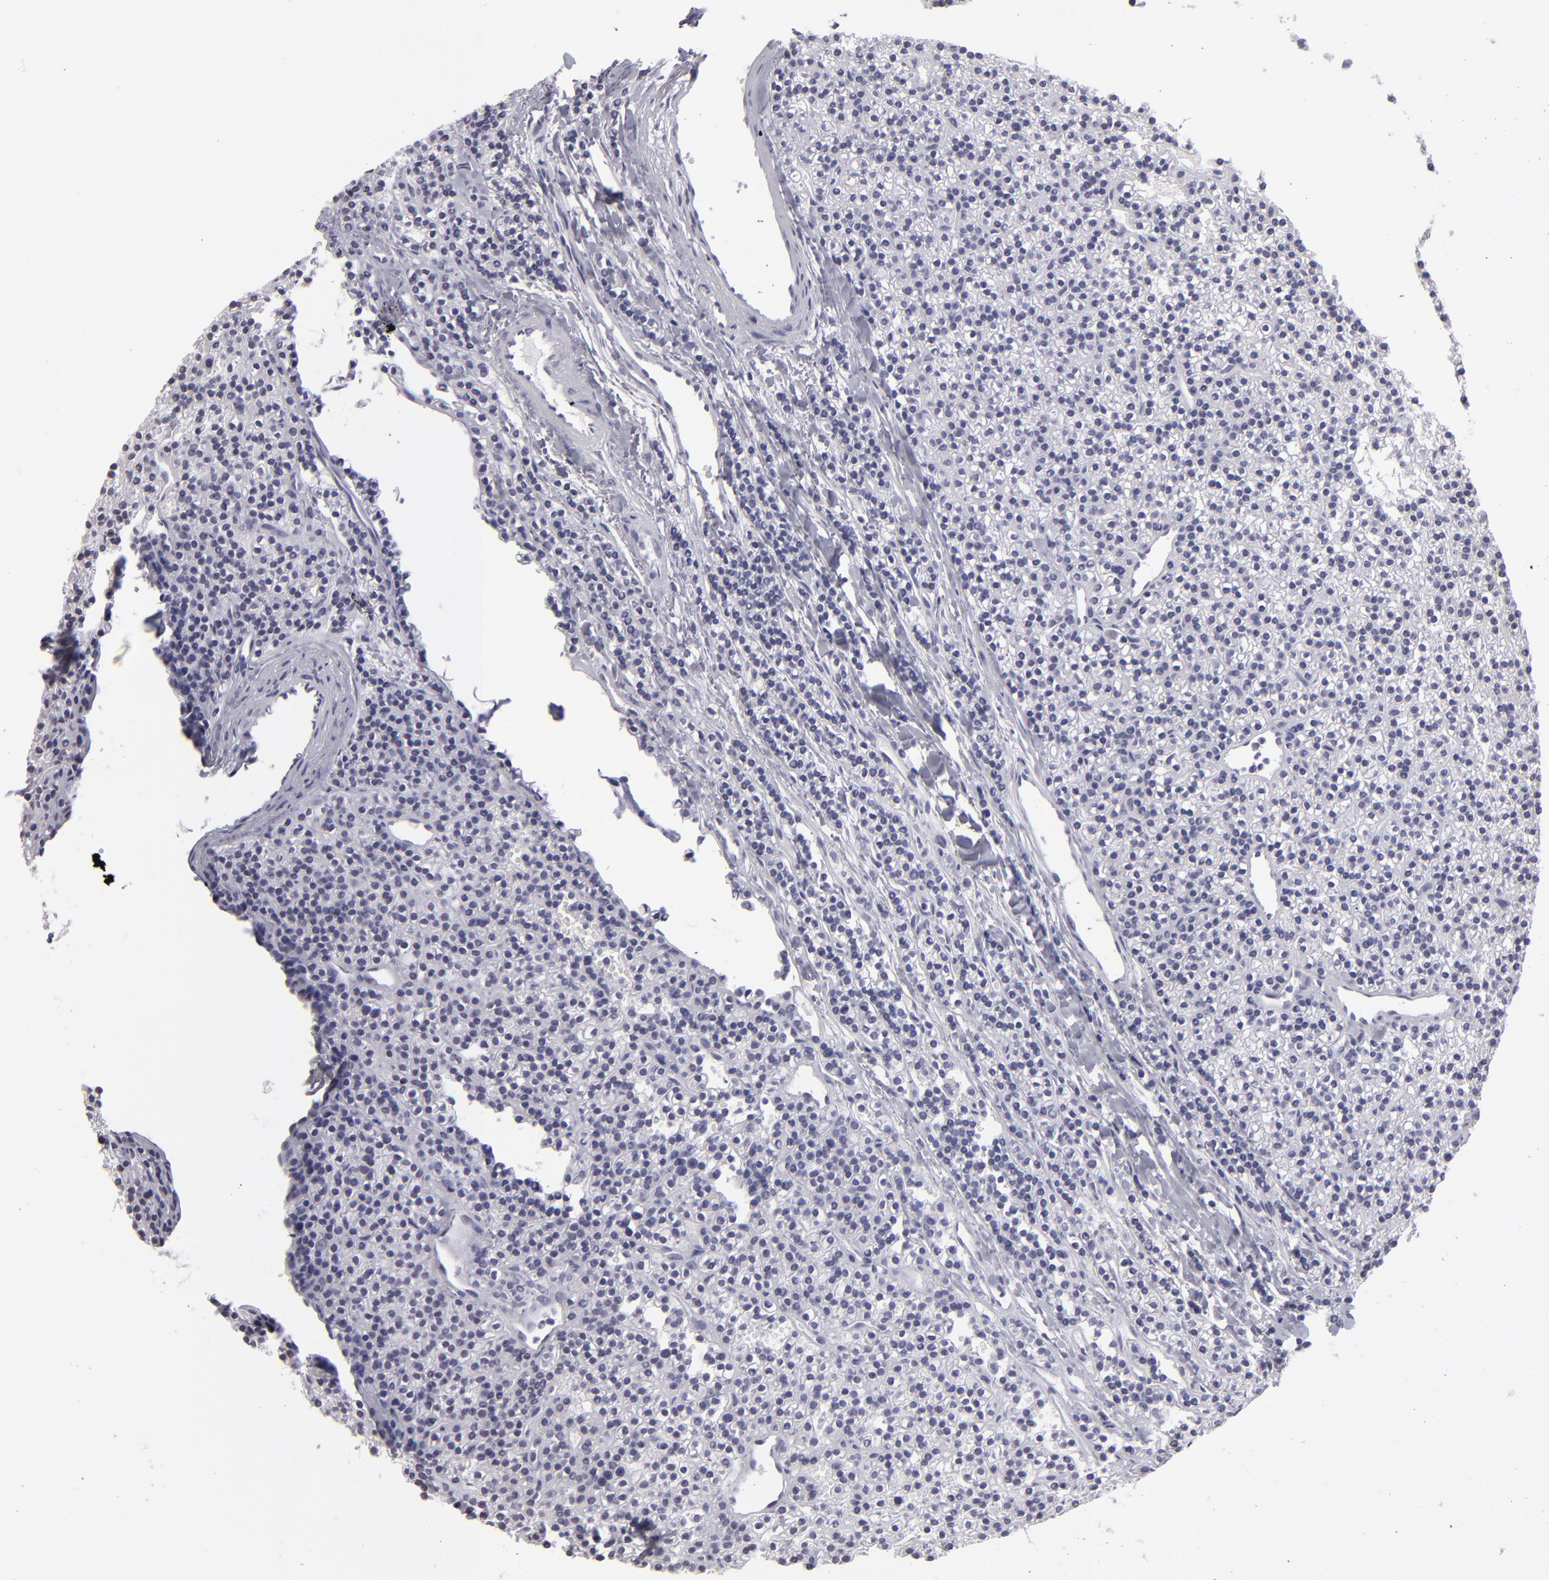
{"staining": {"intensity": "negative", "quantity": "none", "location": "none"}, "tissue": "parathyroid gland", "cell_type": "Glandular cells", "image_type": "normal", "snomed": [{"axis": "morphology", "description": "Normal tissue, NOS"}, {"axis": "topography", "description": "Parathyroid gland"}], "caption": "DAB (3,3'-diaminobenzidine) immunohistochemical staining of normal human parathyroid gland displays no significant expression in glandular cells.", "gene": "ALDOB", "patient": {"sex": "female", "age": 45}}